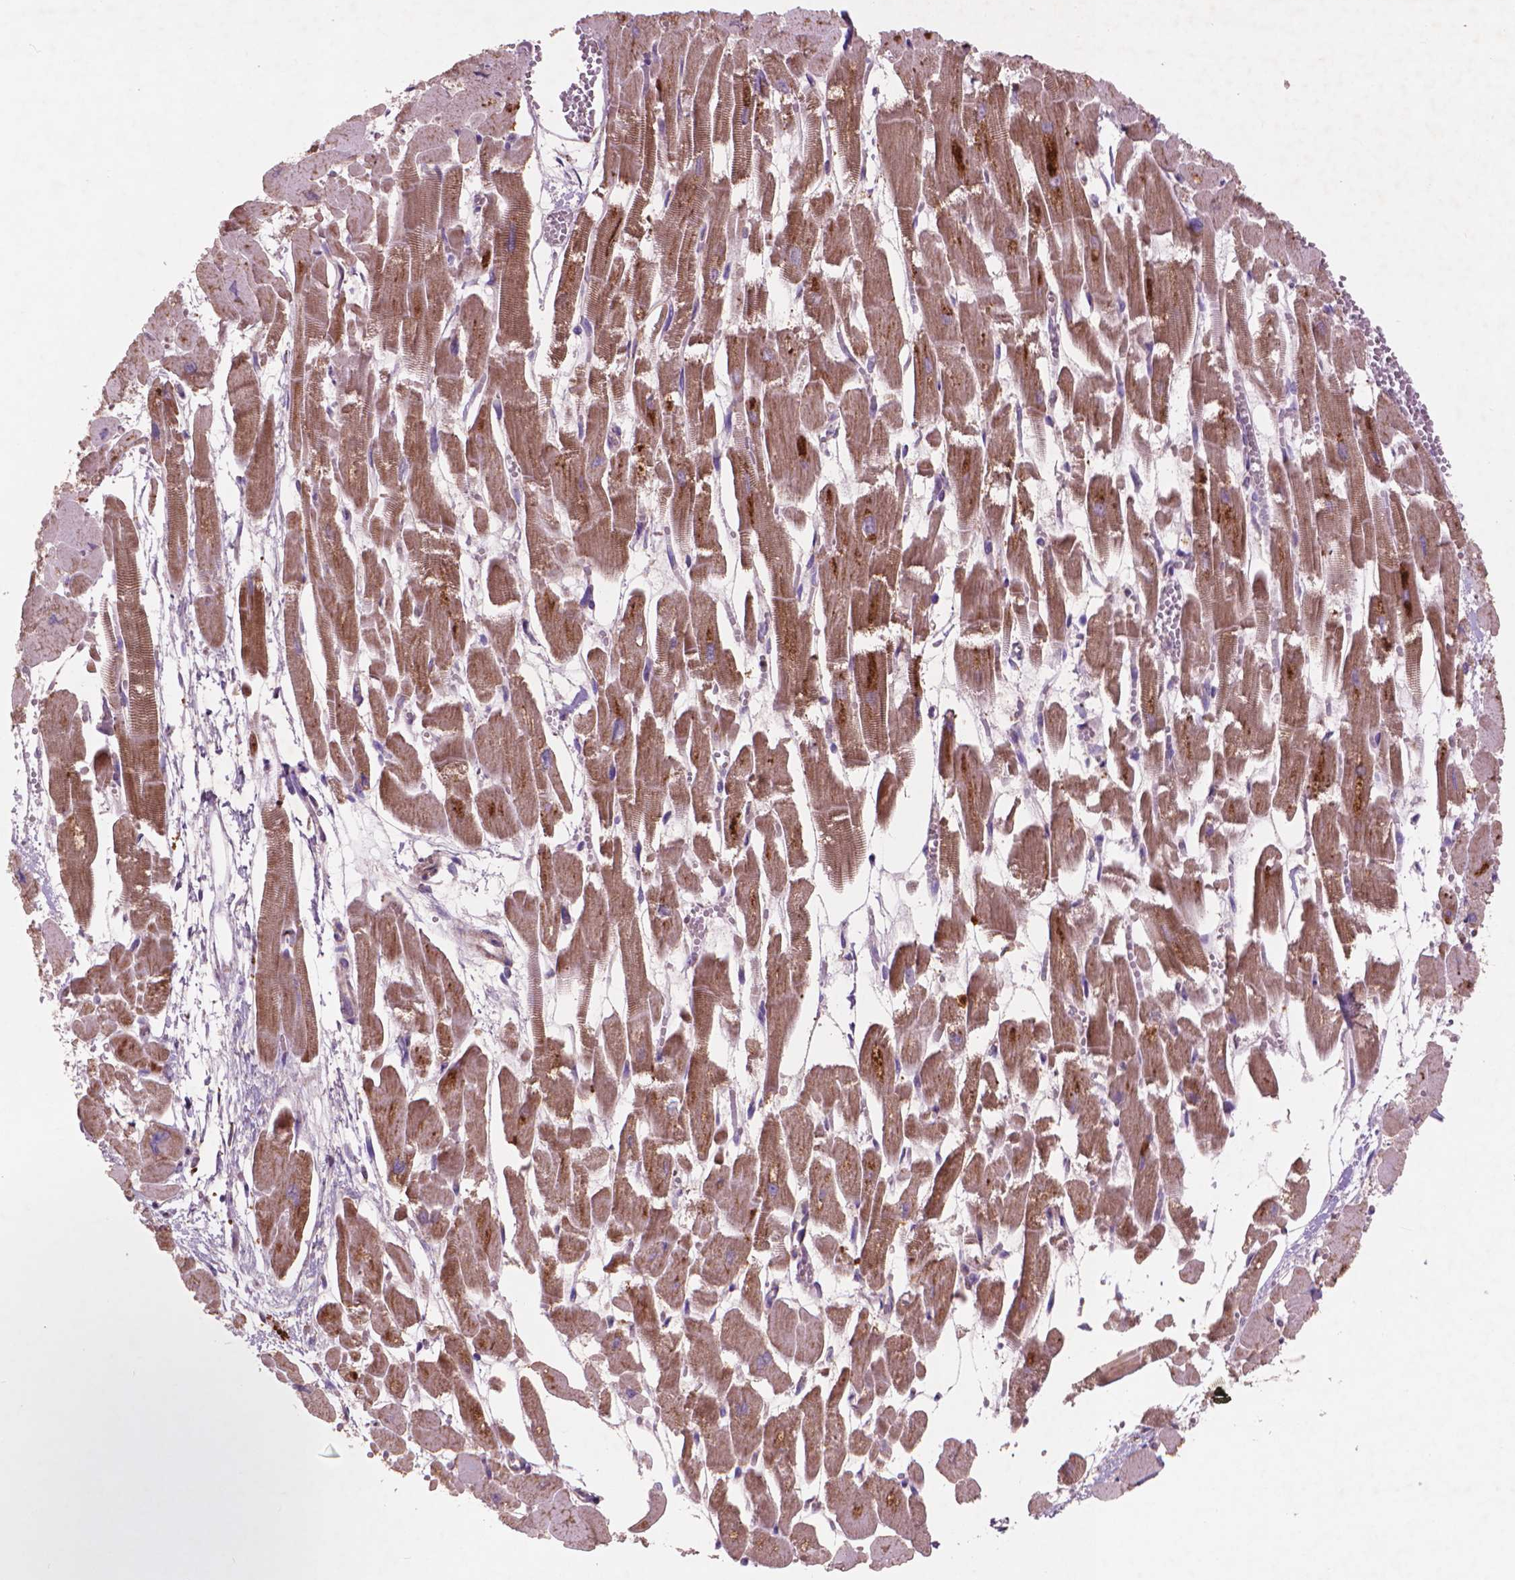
{"staining": {"intensity": "moderate", "quantity": ">75%", "location": "cytoplasmic/membranous"}, "tissue": "heart muscle", "cell_type": "Cardiomyocytes", "image_type": "normal", "snomed": [{"axis": "morphology", "description": "Normal tissue, NOS"}, {"axis": "topography", "description": "Heart"}], "caption": "This photomicrograph shows normal heart muscle stained with IHC to label a protein in brown. The cytoplasmic/membranous of cardiomyocytes show moderate positivity for the protein. Nuclei are counter-stained blue.", "gene": "NLRX1", "patient": {"sex": "female", "age": 52}}